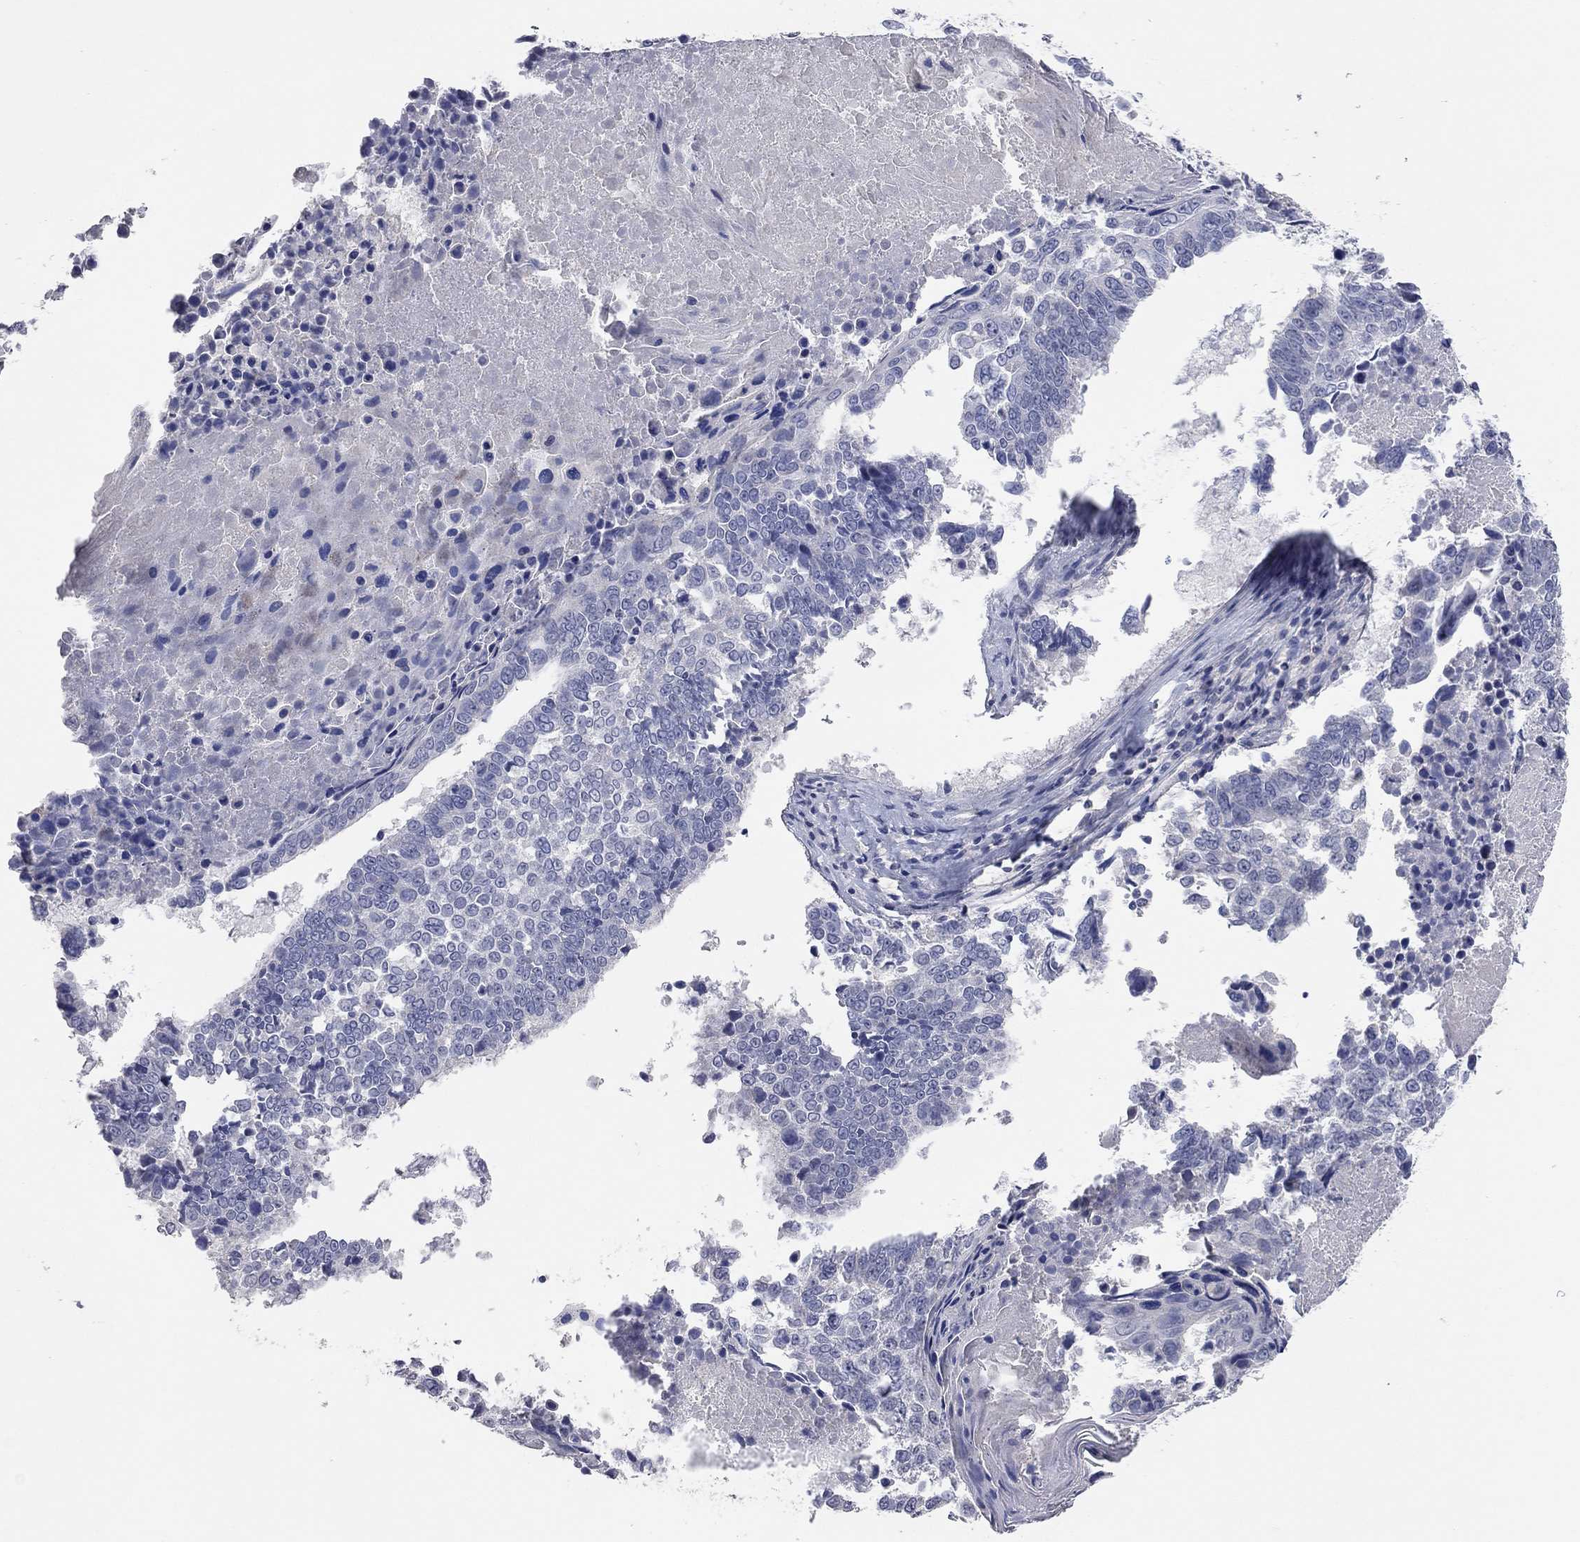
{"staining": {"intensity": "negative", "quantity": "none", "location": "none"}, "tissue": "lung cancer", "cell_type": "Tumor cells", "image_type": "cancer", "snomed": [{"axis": "morphology", "description": "Squamous cell carcinoma, NOS"}, {"axis": "topography", "description": "Lung"}], "caption": "A micrograph of human lung cancer is negative for staining in tumor cells.", "gene": "MMP13", "patient": {"sex": "male", "age": 73}}